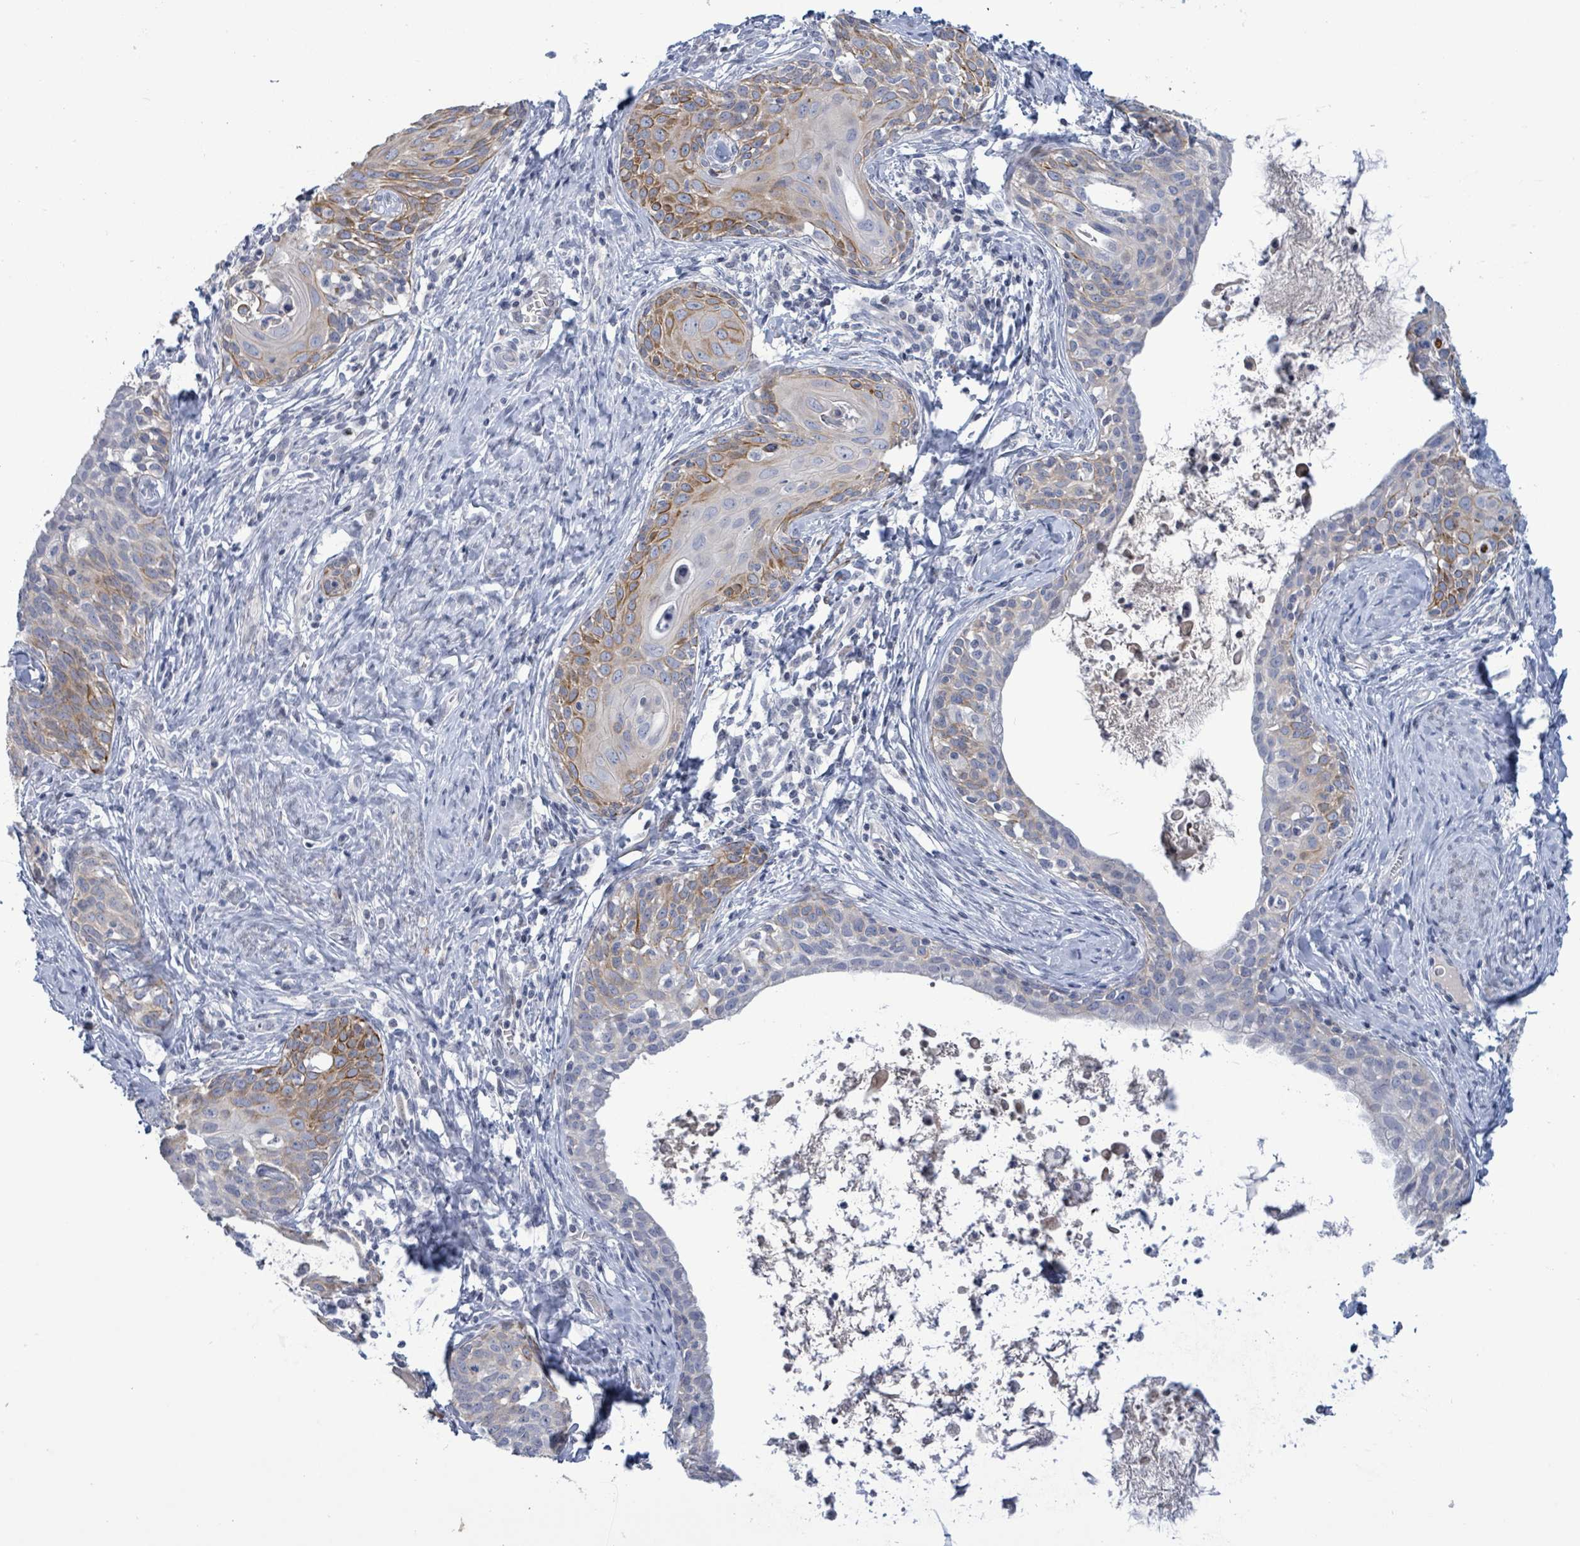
{"staining": {"intensity": "moderate", "quantity": "<25%", "location": "cytoplasmic/membranous"}, "tissue": "cervical cancer", "cell_type": "Tumor cells", "image_type": "cancer", "snomed": [{"axis": "morphology", "description": "Squamous cell carcinoma, NOS"}, {"axis": "topography", "description": "Cervix"}], "caption": "About <25% of tumor cells in squamous cell carcinoma (cervical) reveal moderate cytoplasmic/membranous protein staining as visualized by brown immunohistochemical staining.", "gene": "NTN3", "patient": {"sex": "female", "age": 52}}